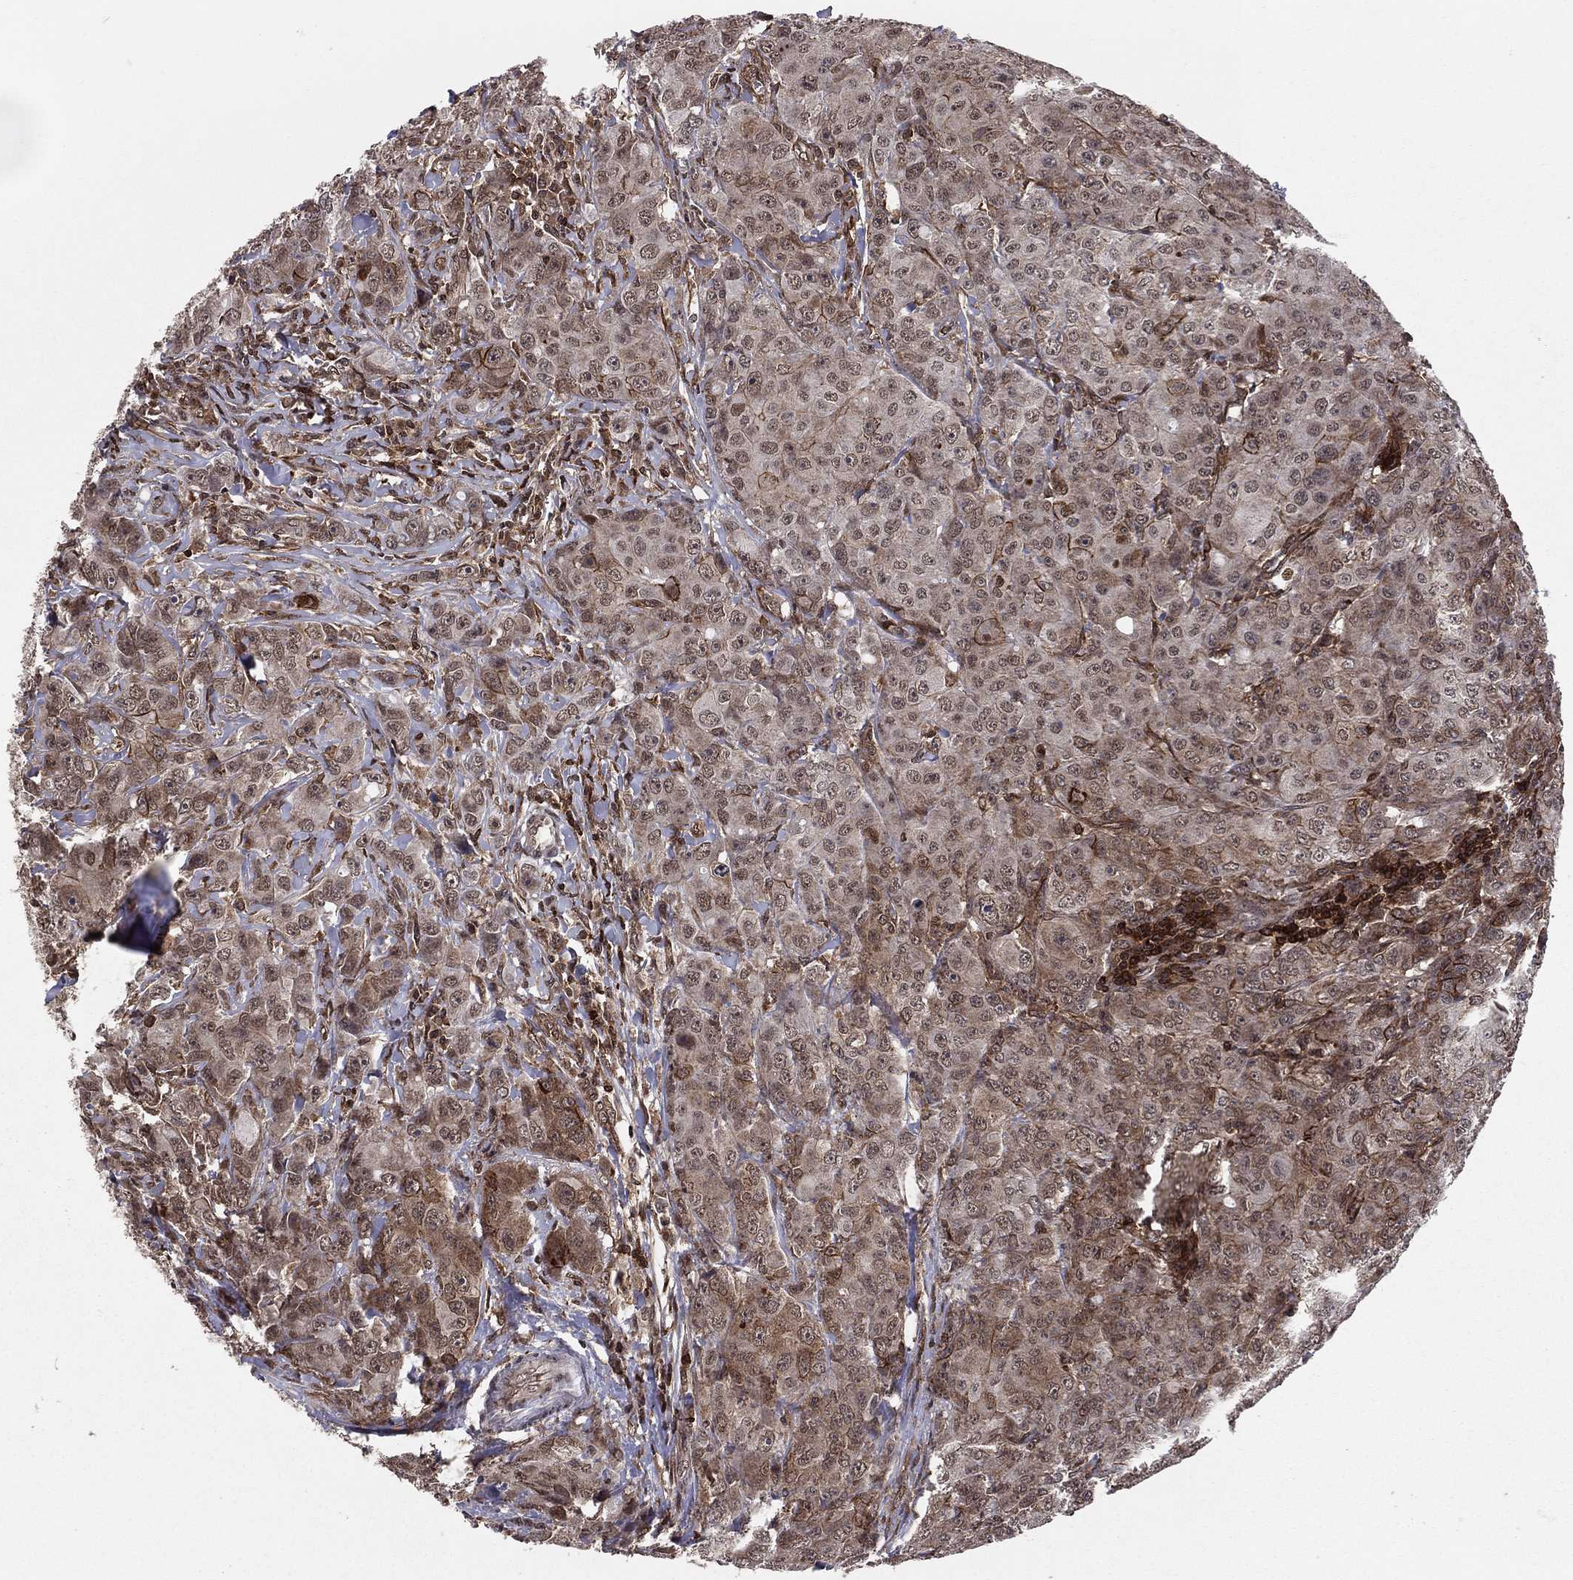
{"staining": {"intensity": "weak", "quantity": "25%-75%", "location": "cytoplasmic/membranous"}, "tissue": "breast cancer", "cell_type": "Tumor cells", "image_type": "cancer", "snomed": [{"axis": "morphology", "description": "Duct carcinoma"}, {"axis": "topography", "description": "Breast"}], "caption": "High-magnification brightfield microscopy of breast invasive ductal carcinoma stained with DAB (3,3'-diaminobenzidine) (brown) and counterstained with hematoxylin (blue). tumor cells exhibit weak cytoplasmic/membranous expression is appreciated in about25%-75% of cells. The staining was performed using DAB (3,3'-diaminobenzidine), with brown indicating positive protein expression. Nuclei are stained blue with hematoxylin.", "gene": "SSX2IP", "patient": {"sex": "female", "age": 43}}